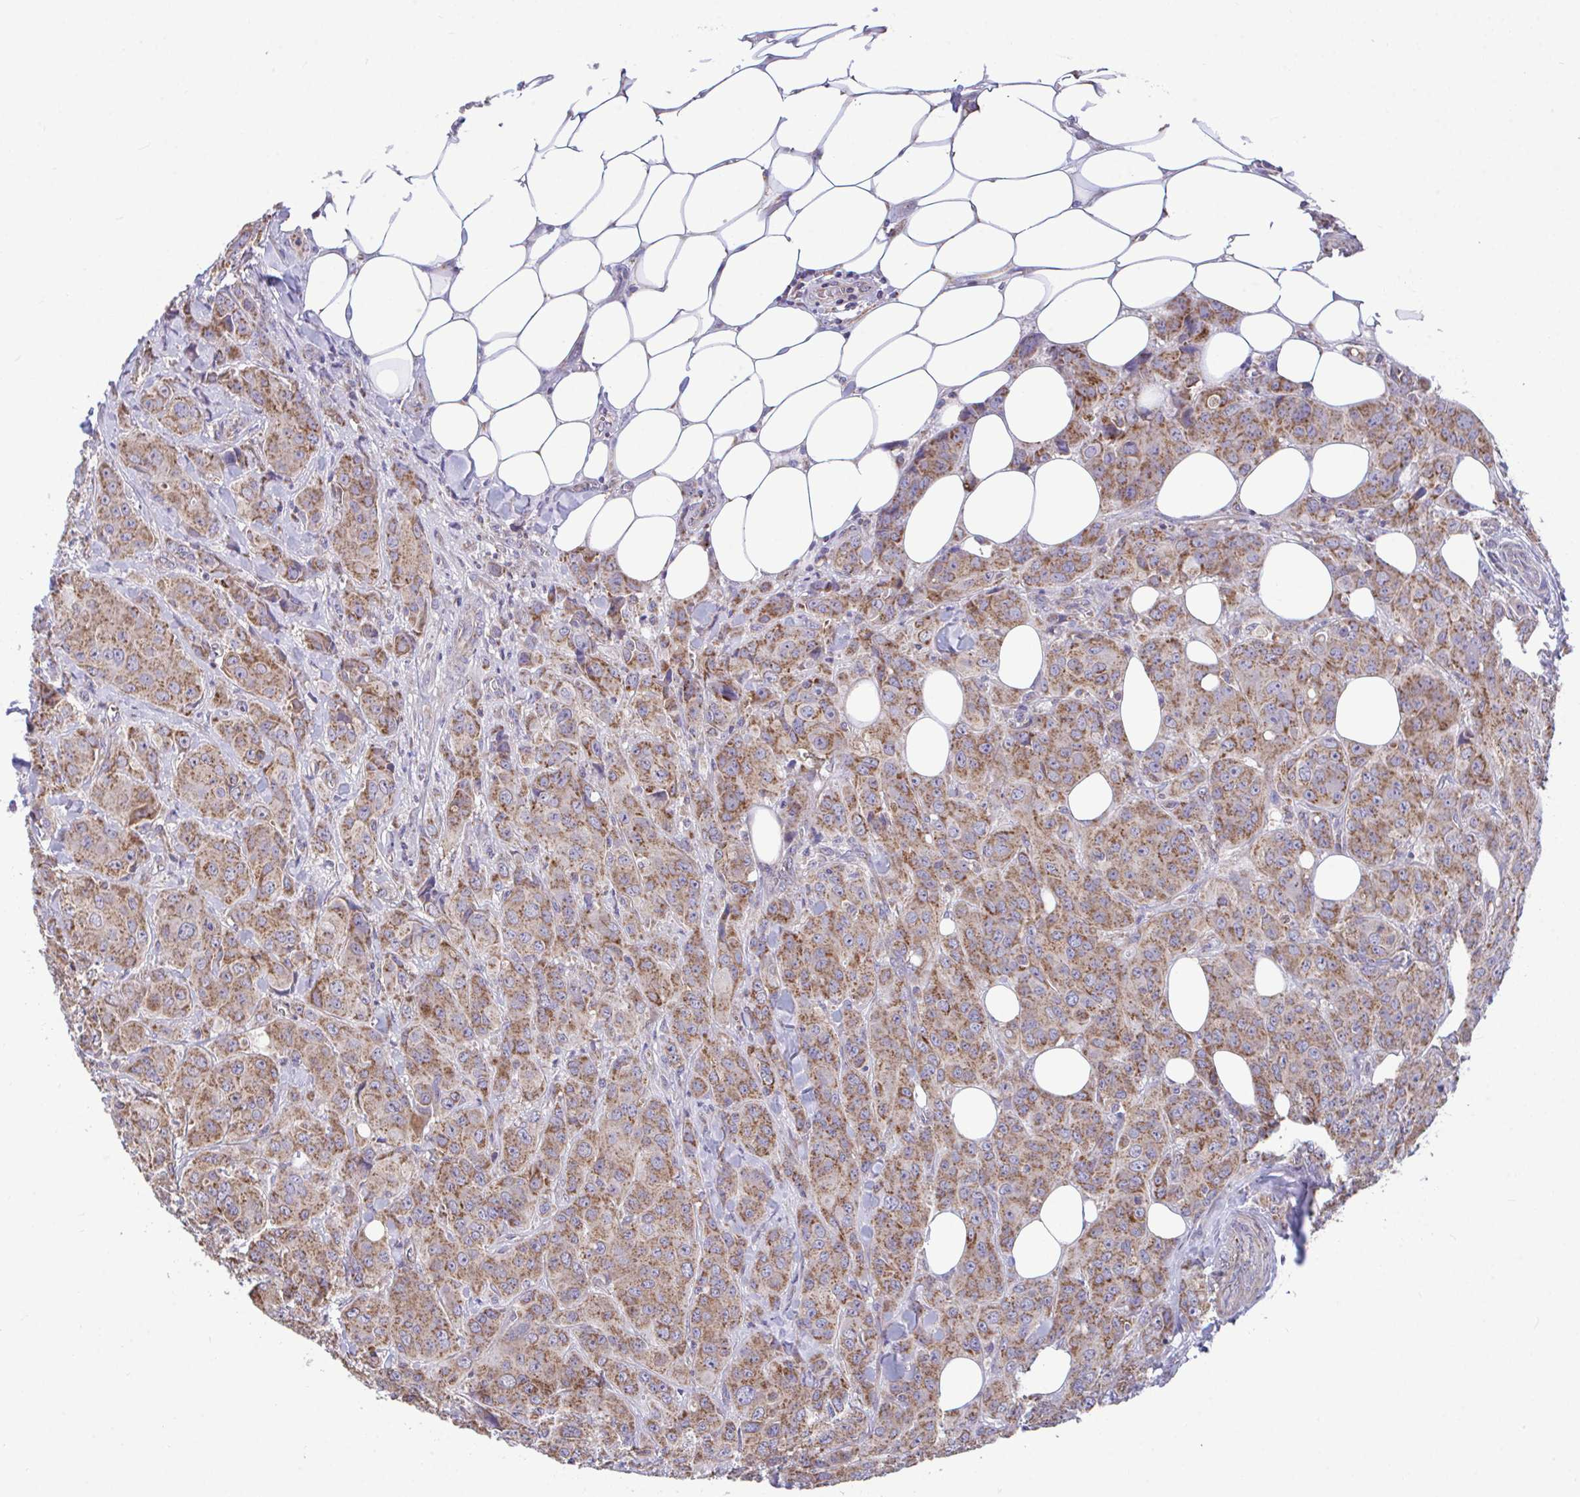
{"staining": {"intensity": "moderate", "quantity": ">75%", "location": "cytoplasmic/membranous"}, "tissue": "breast cancer", "cell_type": "Tumor cells", "image_type": "cancer", "snomed": [{"axis": "morphology", "description": "Normal tissue, NOS"}, {"axis": "morphology", "description": "Duct carcinoma"}, {"axis": "topography", "description": "Breast"}], "caption": "Protein staining of breast invasive ductal carcinoma tissue reveals moderate cytoplasmic/membranous staining in about >75% of tumor cells.", "gene": "SARS2", "patient": {"sex": "female", "age": 43}}